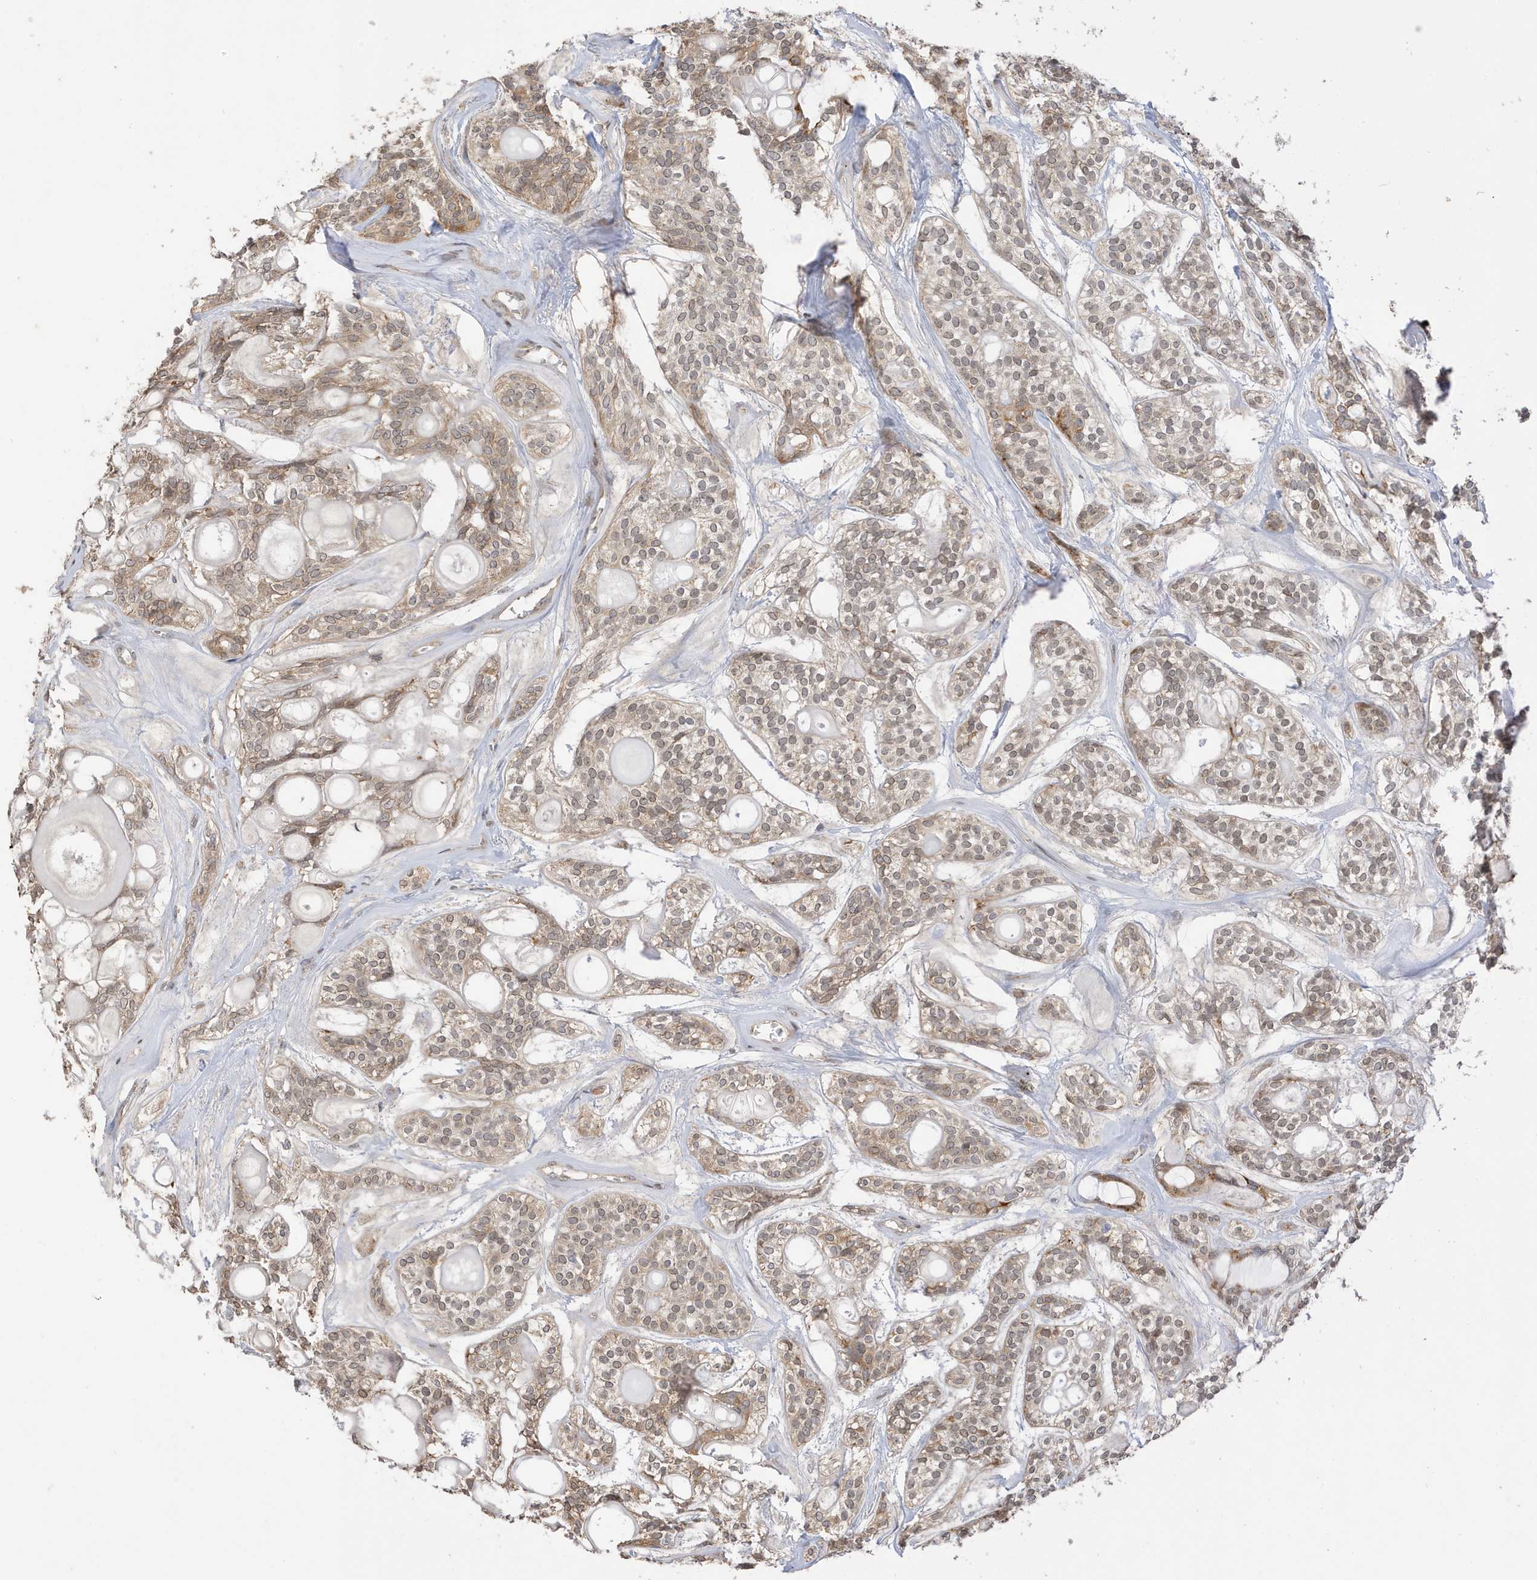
{"staining": {"intensity": "weak", "quantity": ">75%", "location": "cytoplasmic/membranous"}, "tissue": "head and neck cancer", "cell_type": "Tumor cells", "image_type": "cancer", "snomed": [{"axis": "morphology", "description": "Adenocarcinoma, NOS"}, {"axis": "topography", "description": "Head-Neck"}], "caption": "Protein expression by IHC exhibits weak cytoplasmic/membranous positivity in about >75% of tumor cells in adenocarcinoma (head and neck).", "gene": "TAB3", "patient": {"sex": "male", "age": 66}}